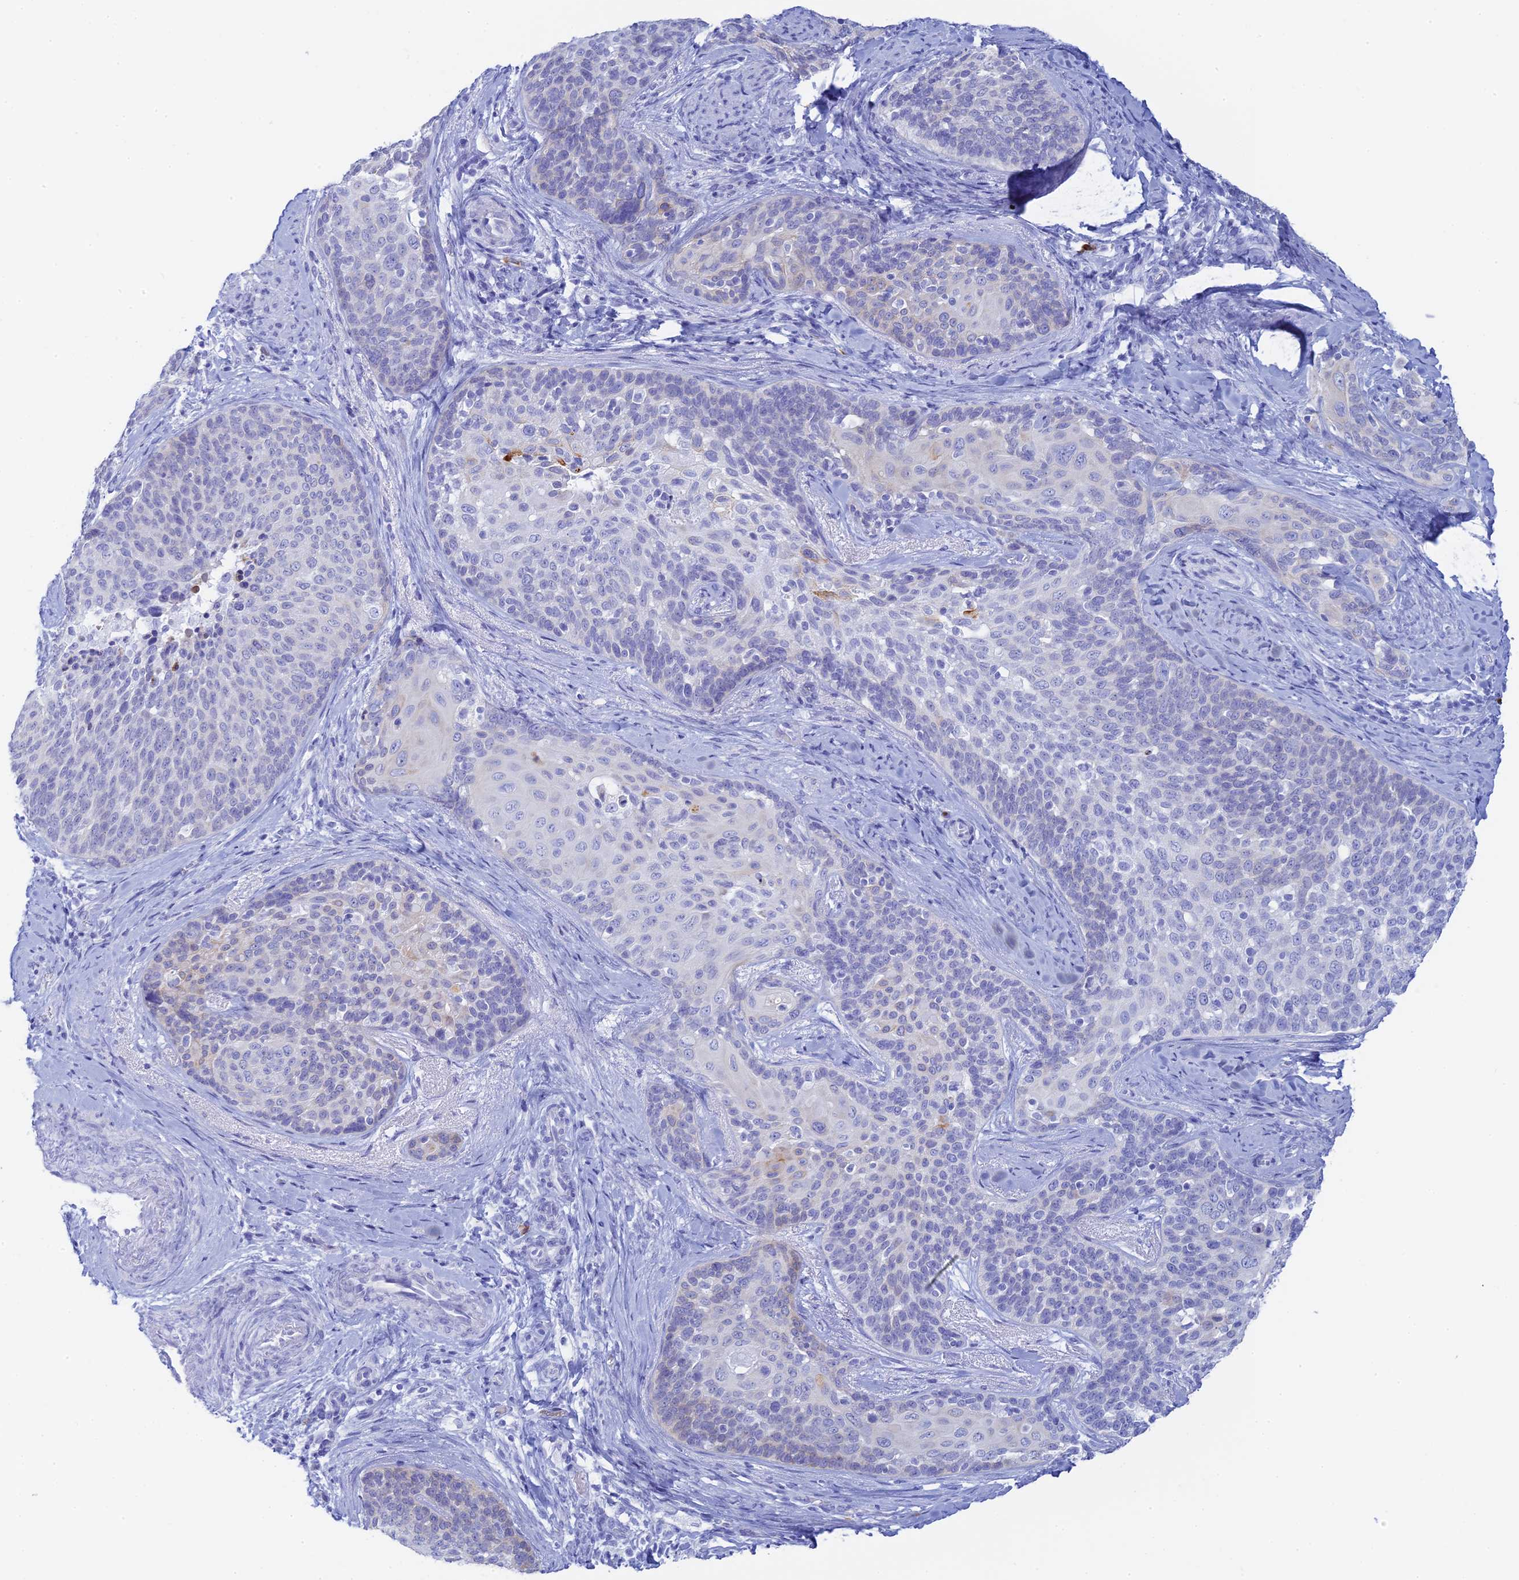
{"staining": {"intensity": "negative", "quantity": "none", "location": "none"}, "tissue": "cervical cancer", "cell_type": "Tumor cells", "image_type": "cancer", "snomed": [{"axis": "morphology", "description": "Squamous cell carcinoma, NOS"}, {"axis": "topography", "description": "Cervix"}], "caption": "IHC photomicrograph of neoplastic tissue: human cervical cancer stained with DAB exhibits no significant protein positivity in tumor cells. (IHC, brightfield microscopy, high magnification).", "gene": "CEP152", "patient": {"sex": "female", "age": 50}}